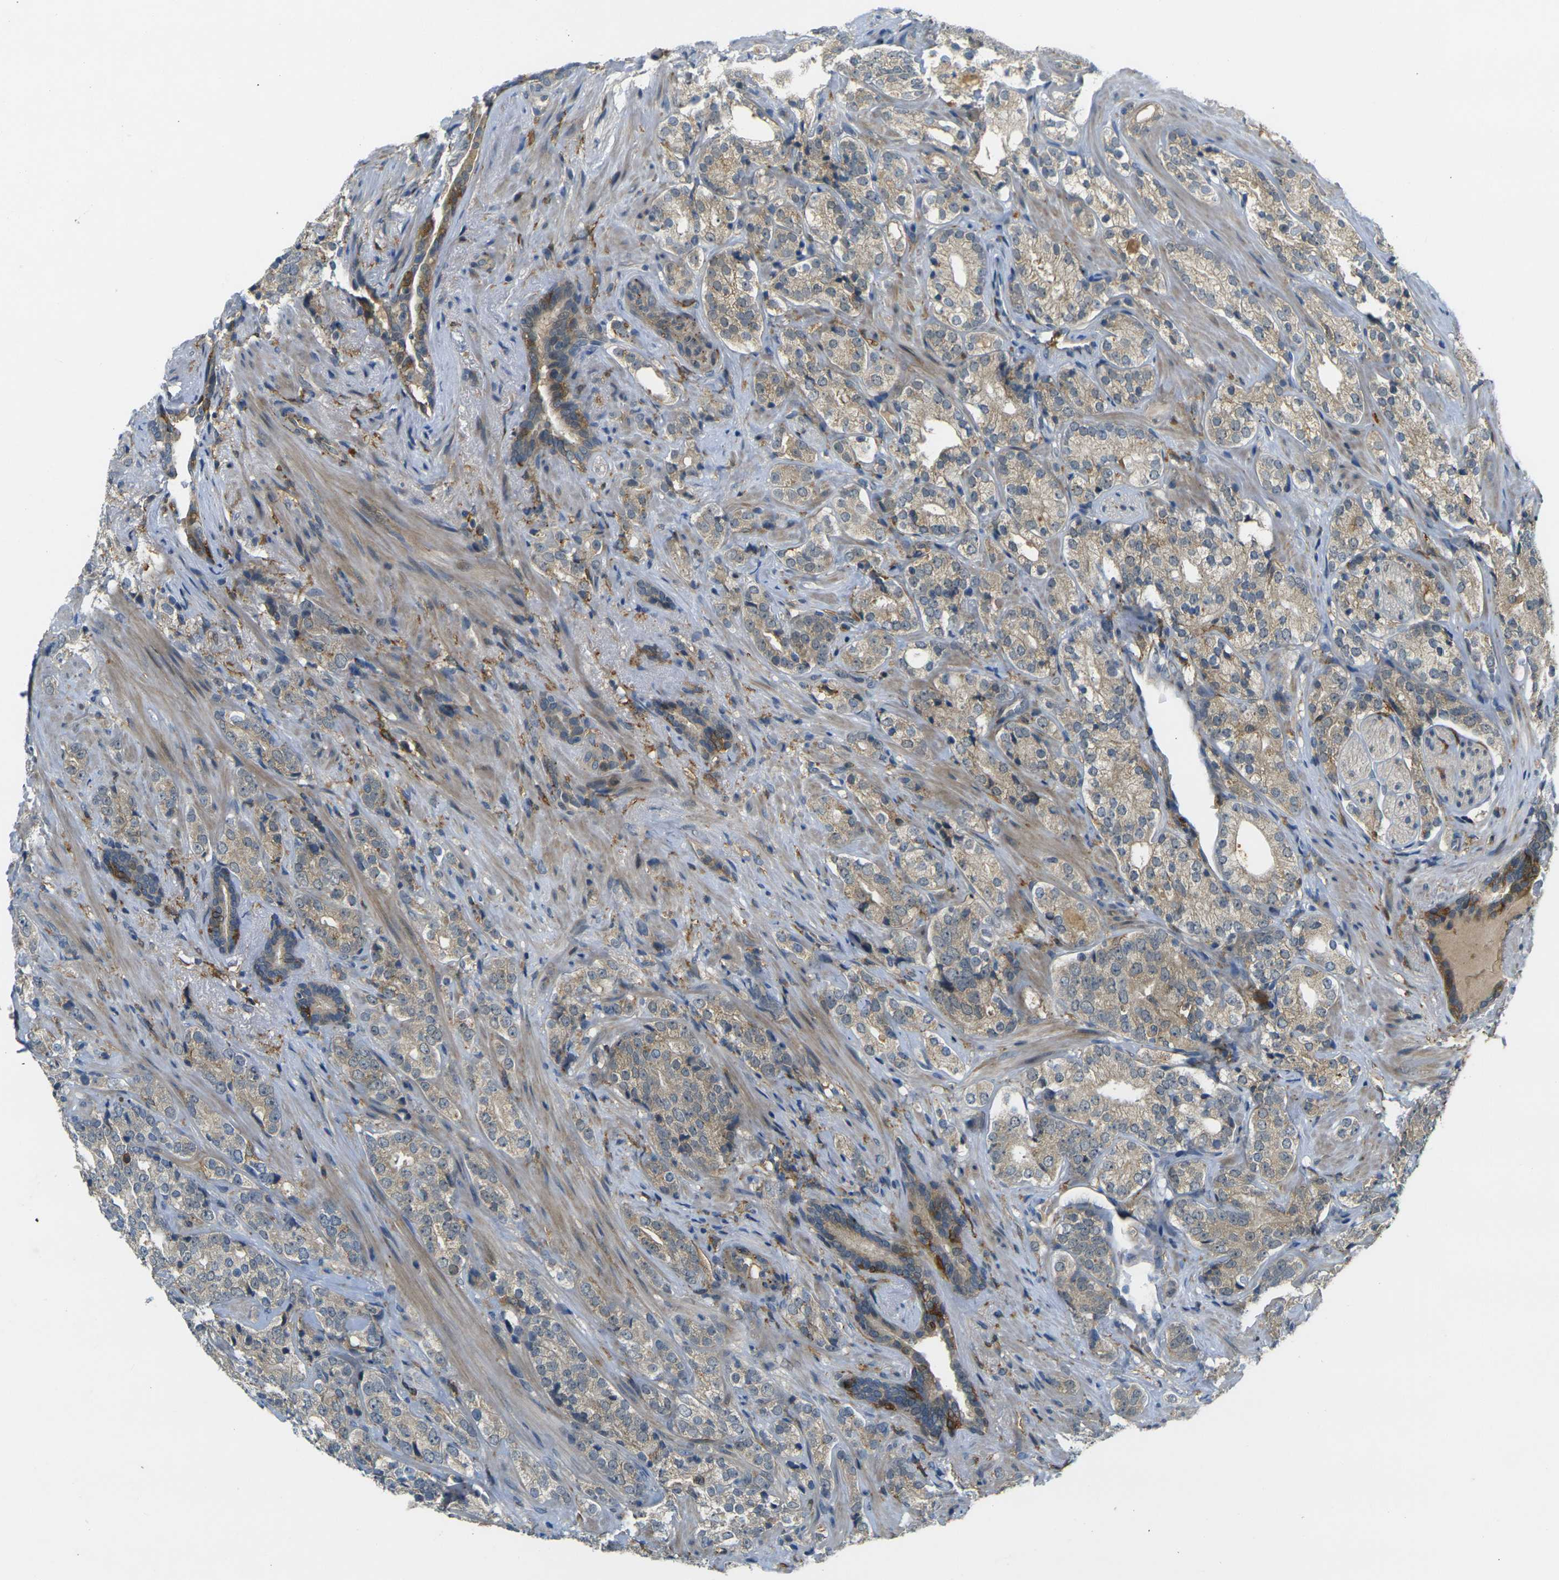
{"staining": {"intensity": "weak", "quantity": ">75%", "location": "cytoplasmic/membranous"}, "tissue": "prostate cancer", "cell_type": "Tumor cells", "image_type": "cancer", "snomed": [{"axis": "morphology", "description": "Adenocarcinoma, High grade"}, {"axis": "topography", "description": "Prostate"}], "caption": "DAB immunohistochemical staining of human adenocarcinoma (high-grade) (prostate) exhibits weak cytoplasmic/membranous protein expression in about >75% of tumor cells.", "gene": "PIGL", "patient": {"sex": "male", "age": 71}}